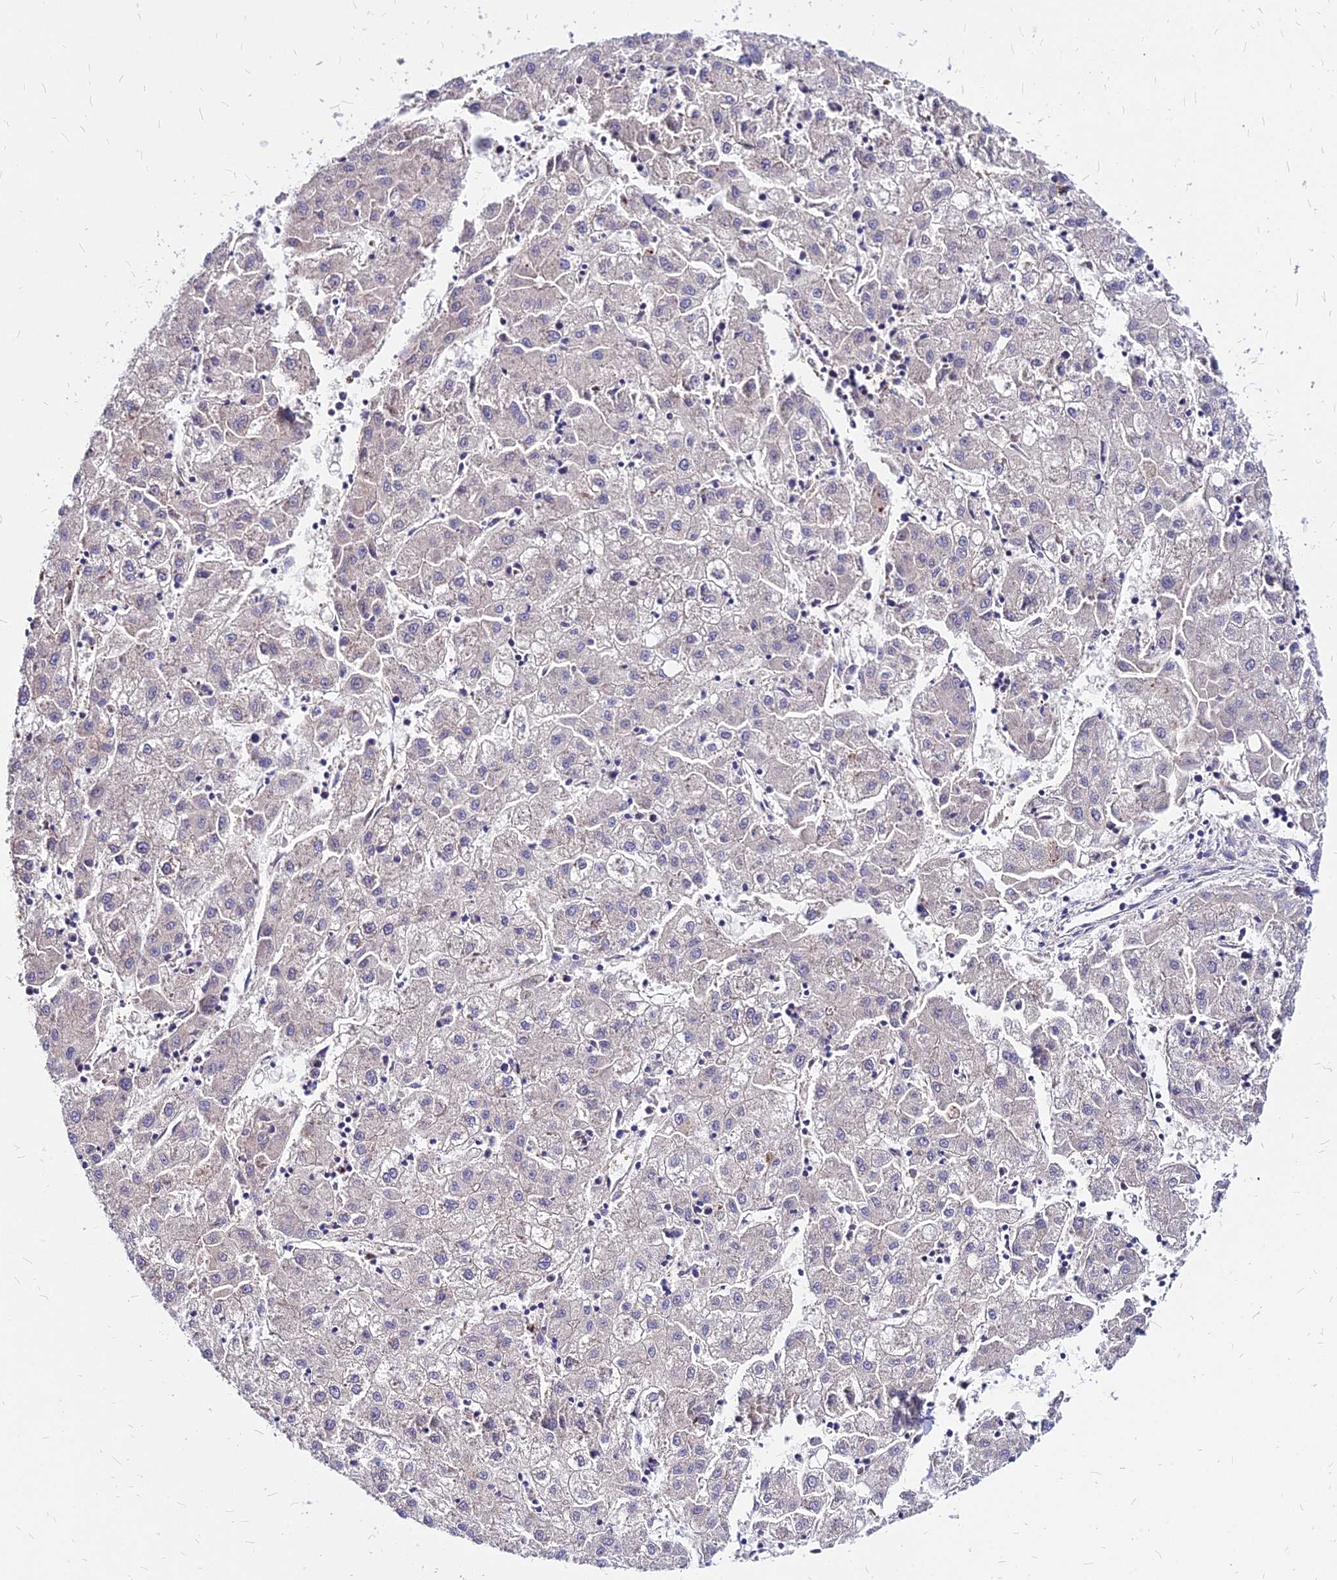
{"staining": {"intensity": "negative", "quantity": "none", "location": "none"}, "tissue": "liver cancer", "cell_type": "Tumor cells", "image_type": "cancer", "snomed": [{"axis": "morphology", "description": "Carcinoma, Hepatocellular, NOS"}, {"axis": "topography", "description": "Liver"}], "caption": "The micrograph exhibits no staining of tumor cells in hepatocellular carcinoma (liver).", "gene": "COMMD10", "patient": {"sex": "male", "age": 72}}